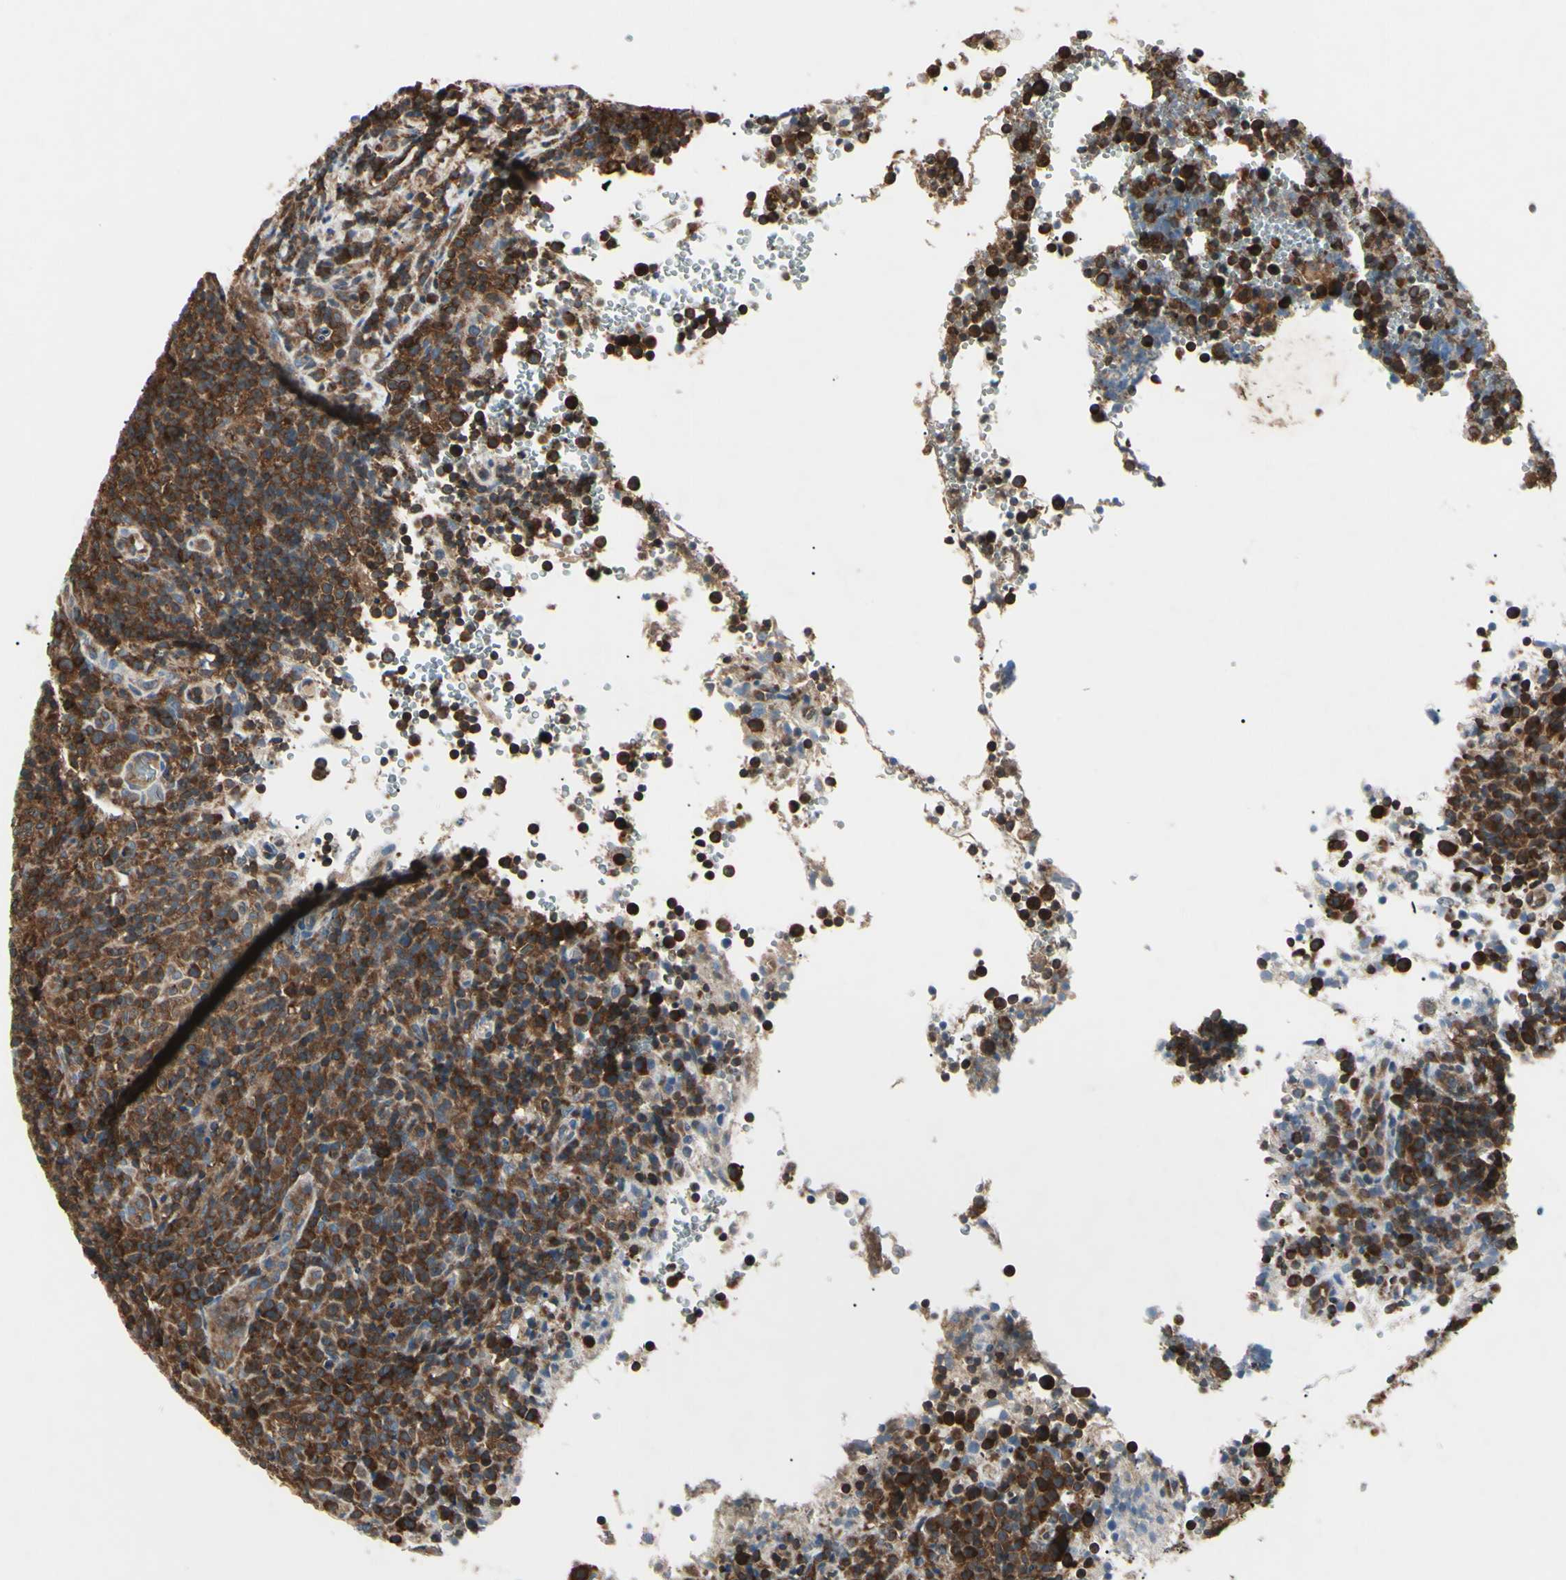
{"staining": {"intensity": "strong", "quantity": ">75%", "location": "cytoplasmic/membranous,nuclear"}, "tissue": "lymphoma", "cell_type": "Tumor cells", "image_type": "cancer", "snomed": [{"axis": "morphology", "description": "Malignant lymphoma, non-Hodgkin's type, High grade"}, {"axis": "topography", "description": "Lymph node"}], "caption": "Immunohistochemistry (IHC) (DAB) staining of malignant lymphoma, non-Hodgkin's type (high-grade) demonstrates strong cytoplasmic/membranous and nuclear protein positivity in about >75% of tumor cells. The protein of interest is stained brown, and the nuclei are stained in blue (DAB (3,3'-diaminobenzidine) IHC with brightfield microscopy, high magnification).", "gene": "MAPRE1", "patient": {"sex": "female", "age": 76}}